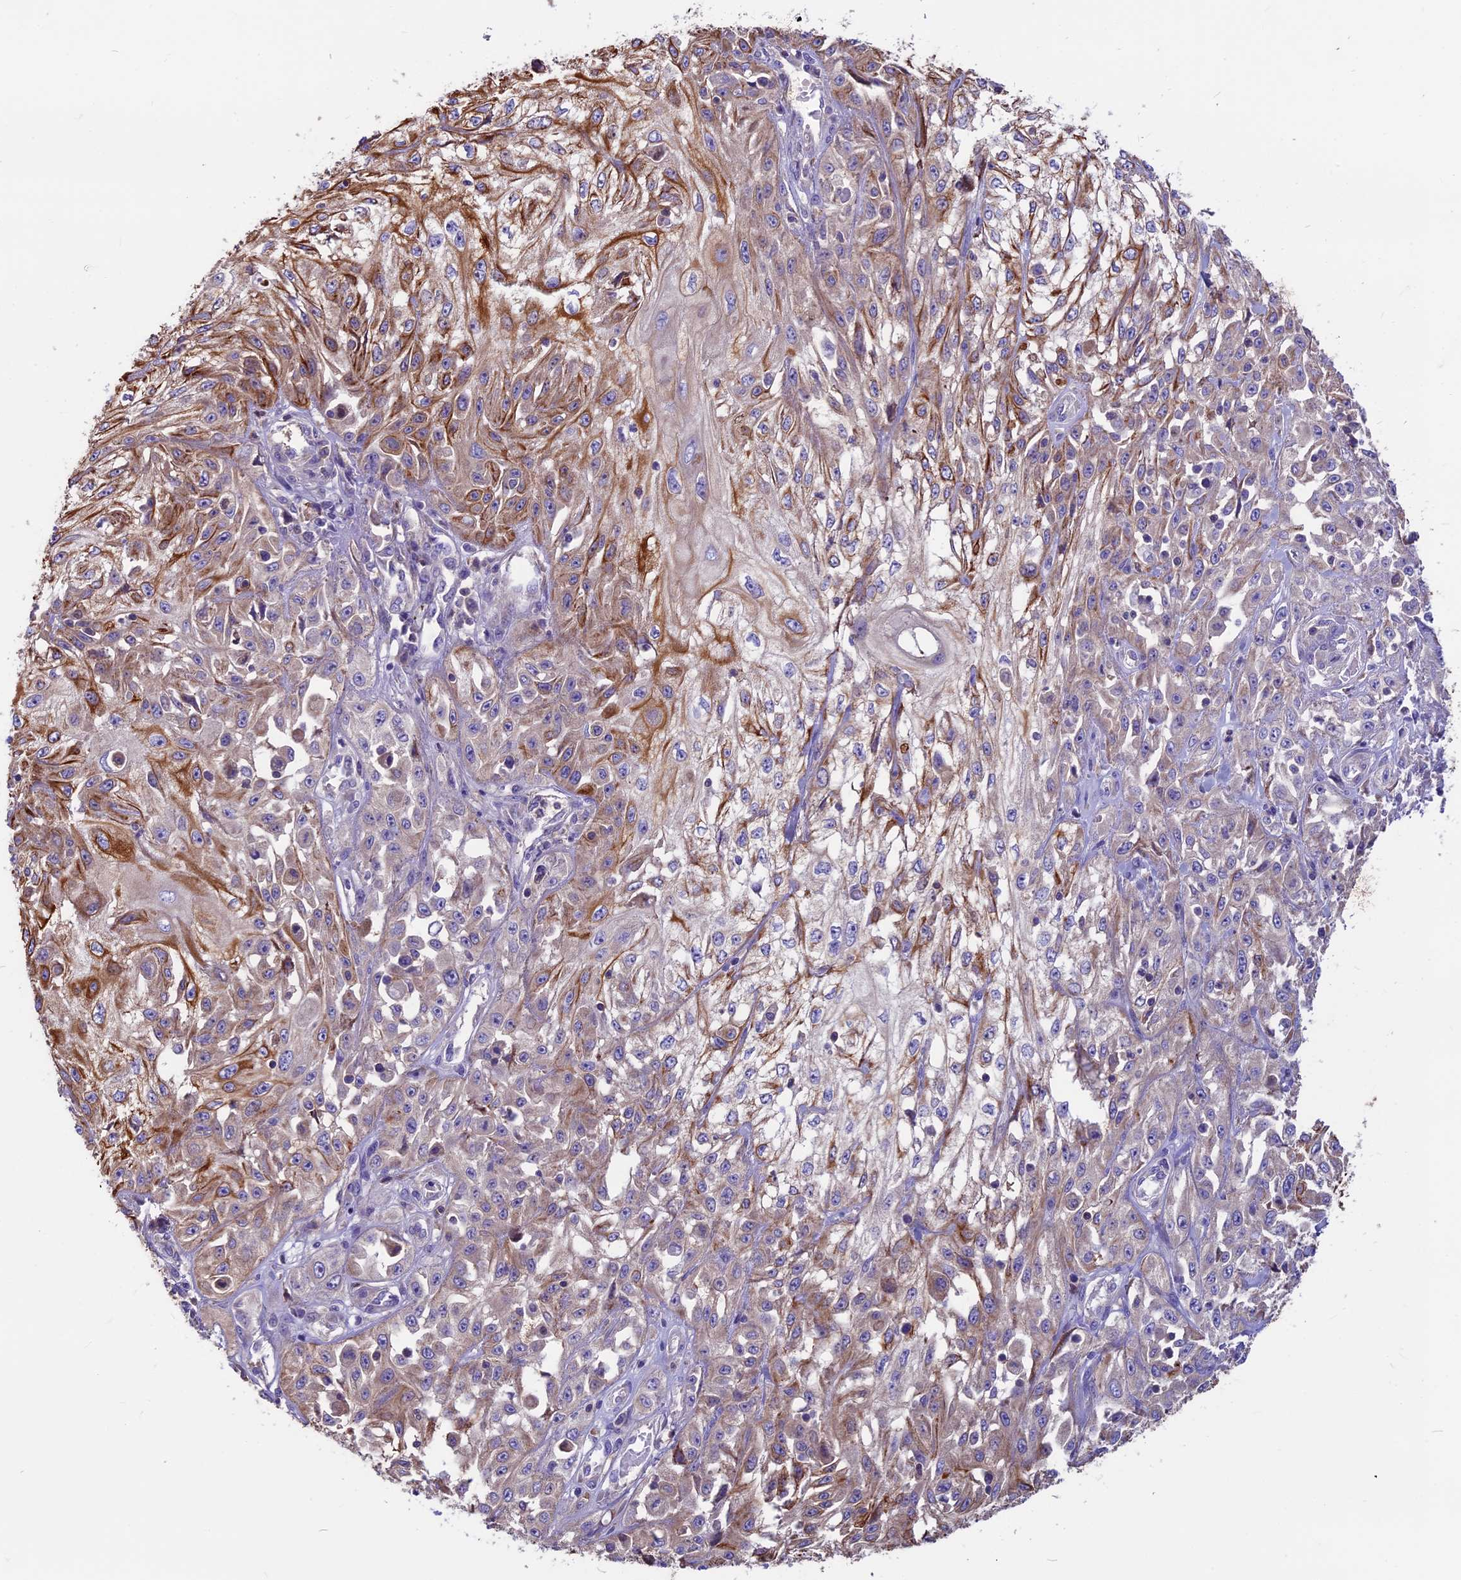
{"staining": {"intensity": "strong", "quantity": "25%-75%", "location": "cytoplasmic/membranous"}, "tissue": "skin cancer", "cell_type": "Tumor cells", "image_type": "cancer", "snomed": [{"axis": "morphology", "description": "Squamous cell carcinoma, NOS"}, {"axis": "morphology", "description": "Squamous cell carcinoma, metastatic, NOS"}, {"axis": "topography", "description": "Skin"}, {"axis": "topography", "description": "Lymph node"}], "caption": "Protein analysis of skin squamous cell carcinoma tissue displays strong cytoplasmic/membranous staining in approximately 25%-75% of tumor cells.", "gene": "CDAN1", "patient": {"sex": "male", "age": 75}}